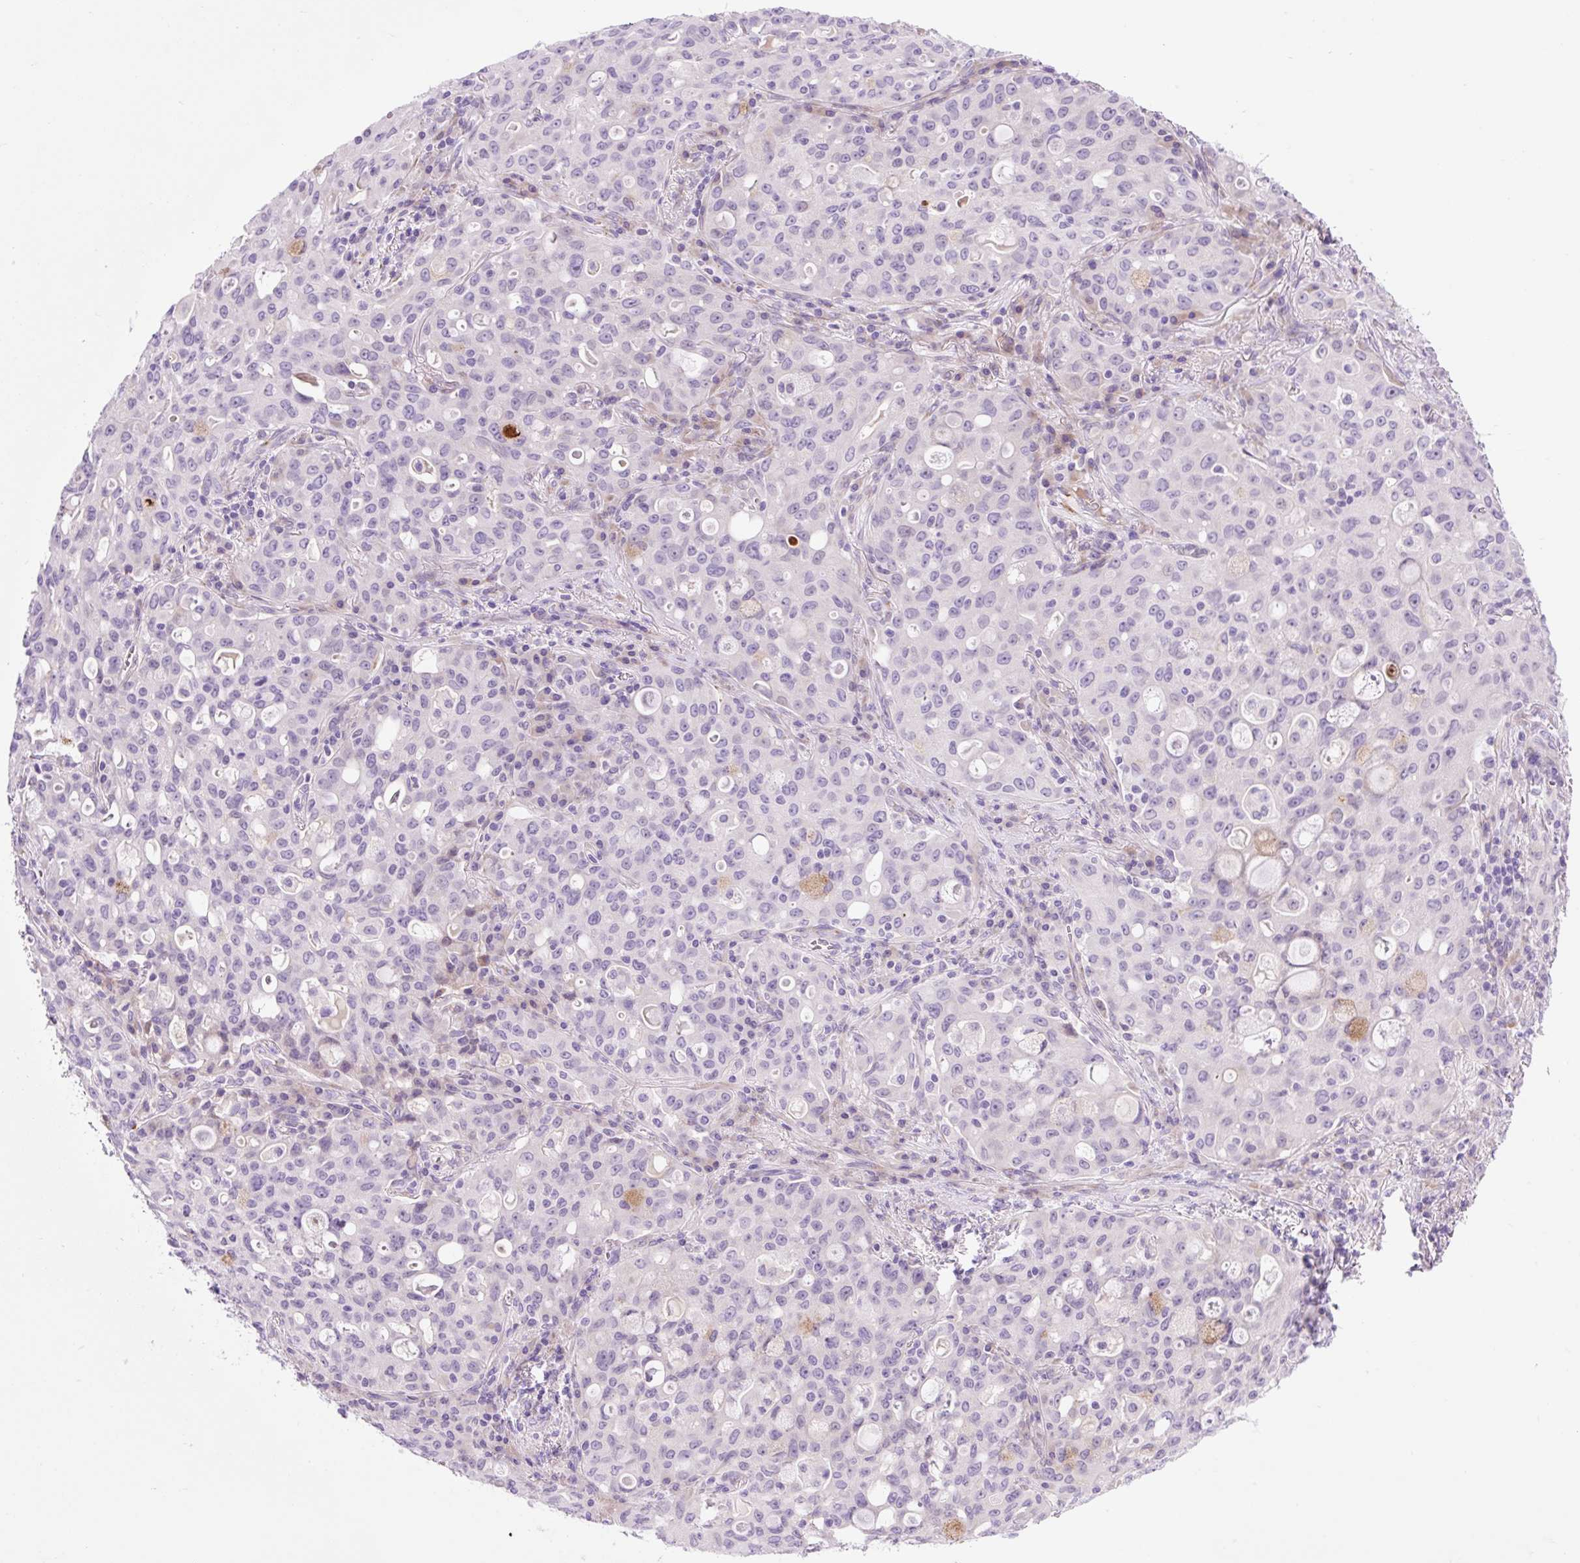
{"staining": {"intensity": "negative", "quantity": "none", "location": "none"}, "tissue": "lung cancer", "cell_type": "Tumor cells", "image_type": "cancer", "snomed": [{"axis": "morphology", "description": "Adenocarcinoma, NOS"}, {"axis": "topography", "description": "Lung"}], "caption": "Tumor cells show no significant expression in lung adenocarcinoma.", "gene": "ZNF121", "patient": {"sex": "female", "age": 44}}